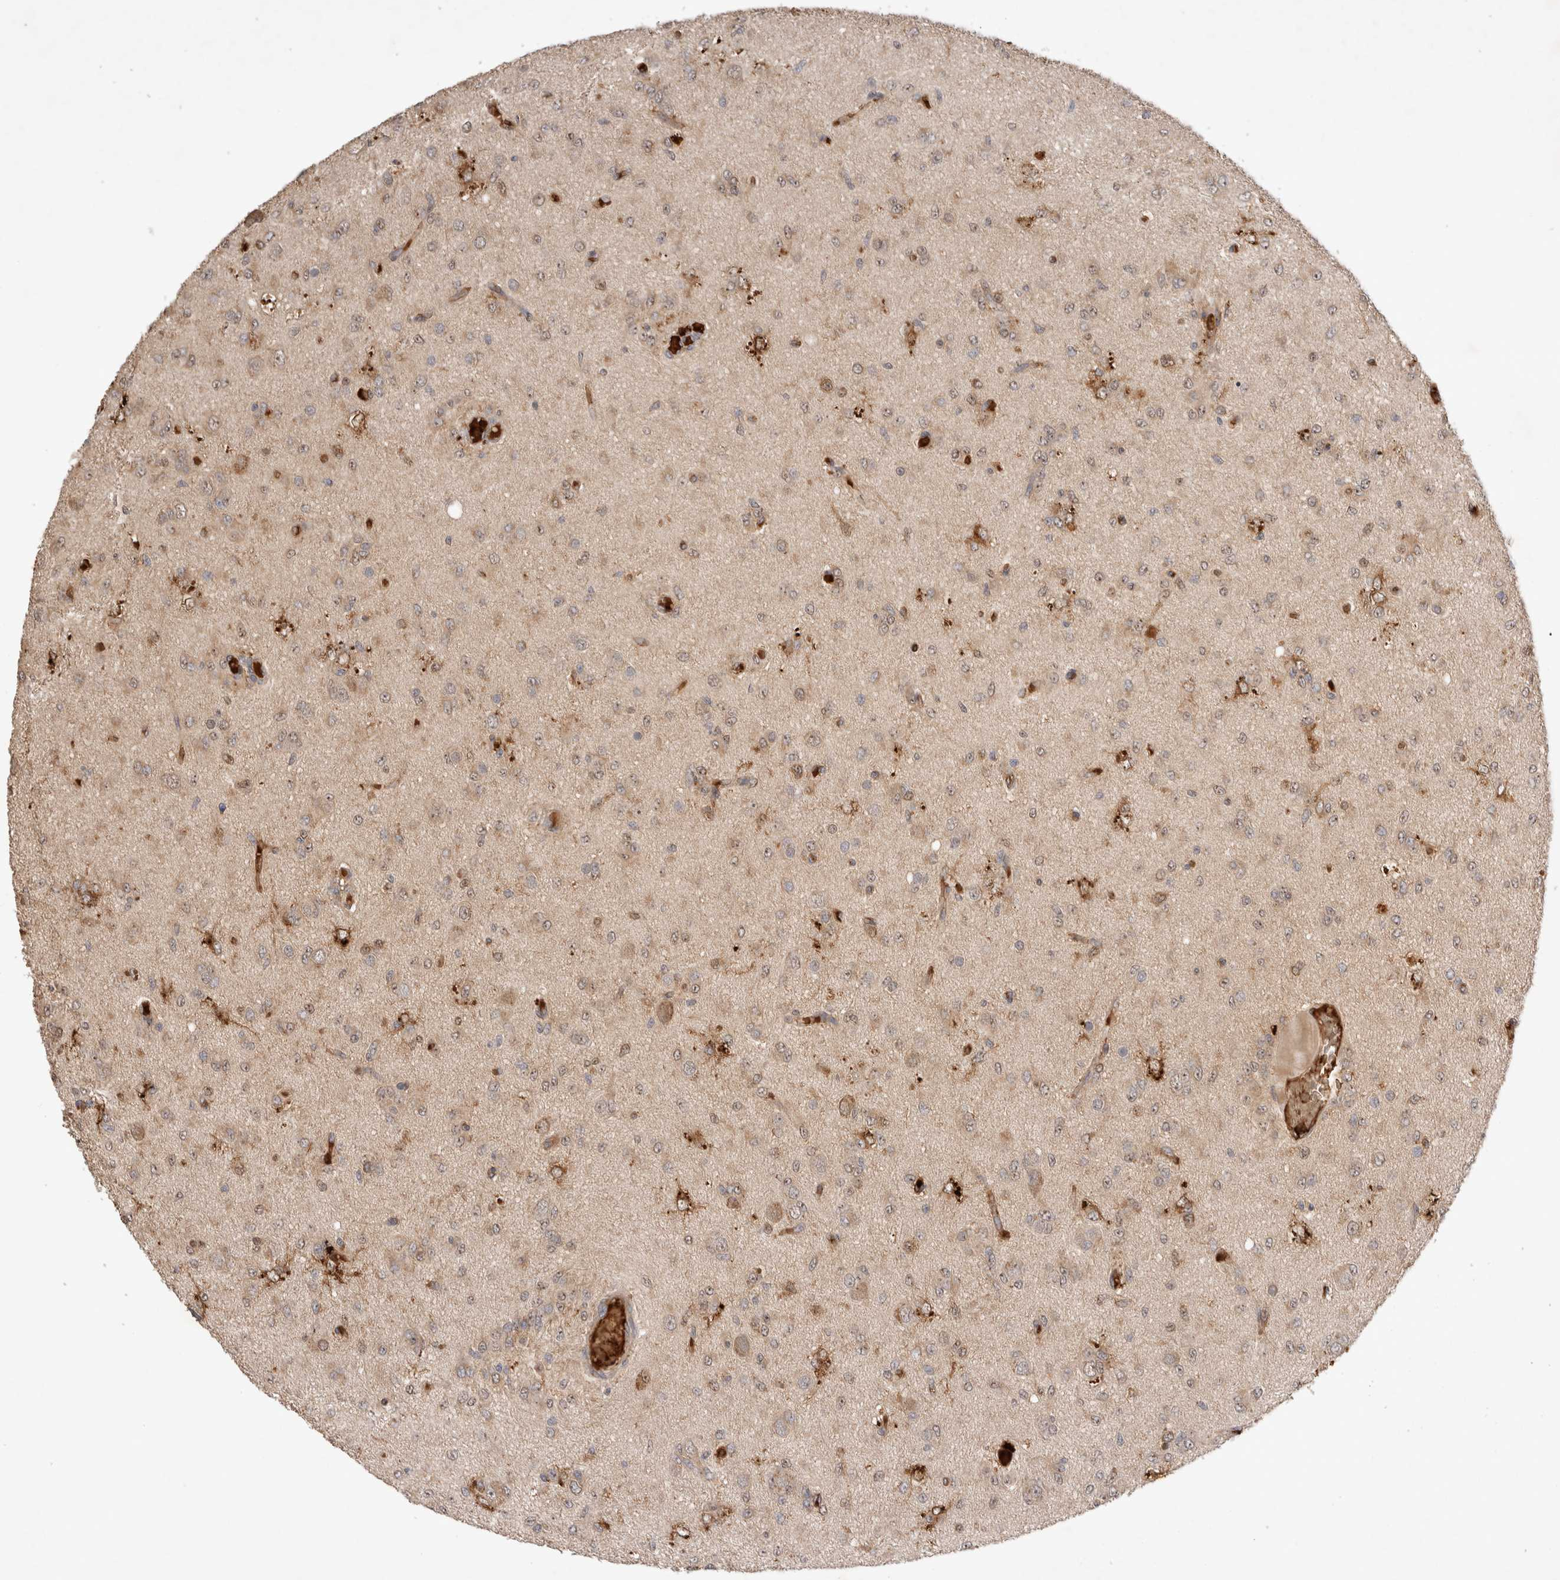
{"staining": {"intensity": "weak", "quantity": "<25%", "location": "nuclear"}, "tissue": "glioma", "cell_type": "Tumor cells", "image_type": "cancer", "snomed": [{"axis": "morphology", "description": "Glioma, malignant, High grade"}, {"axis": "topography", "description": "Brain"}], "caption": "DAB immunohistochemical staining of human glioma exhibits no significant positivity in tumor cells.", "gene": "FAM221A", "patient": {"sex": "female", "age": 59}}